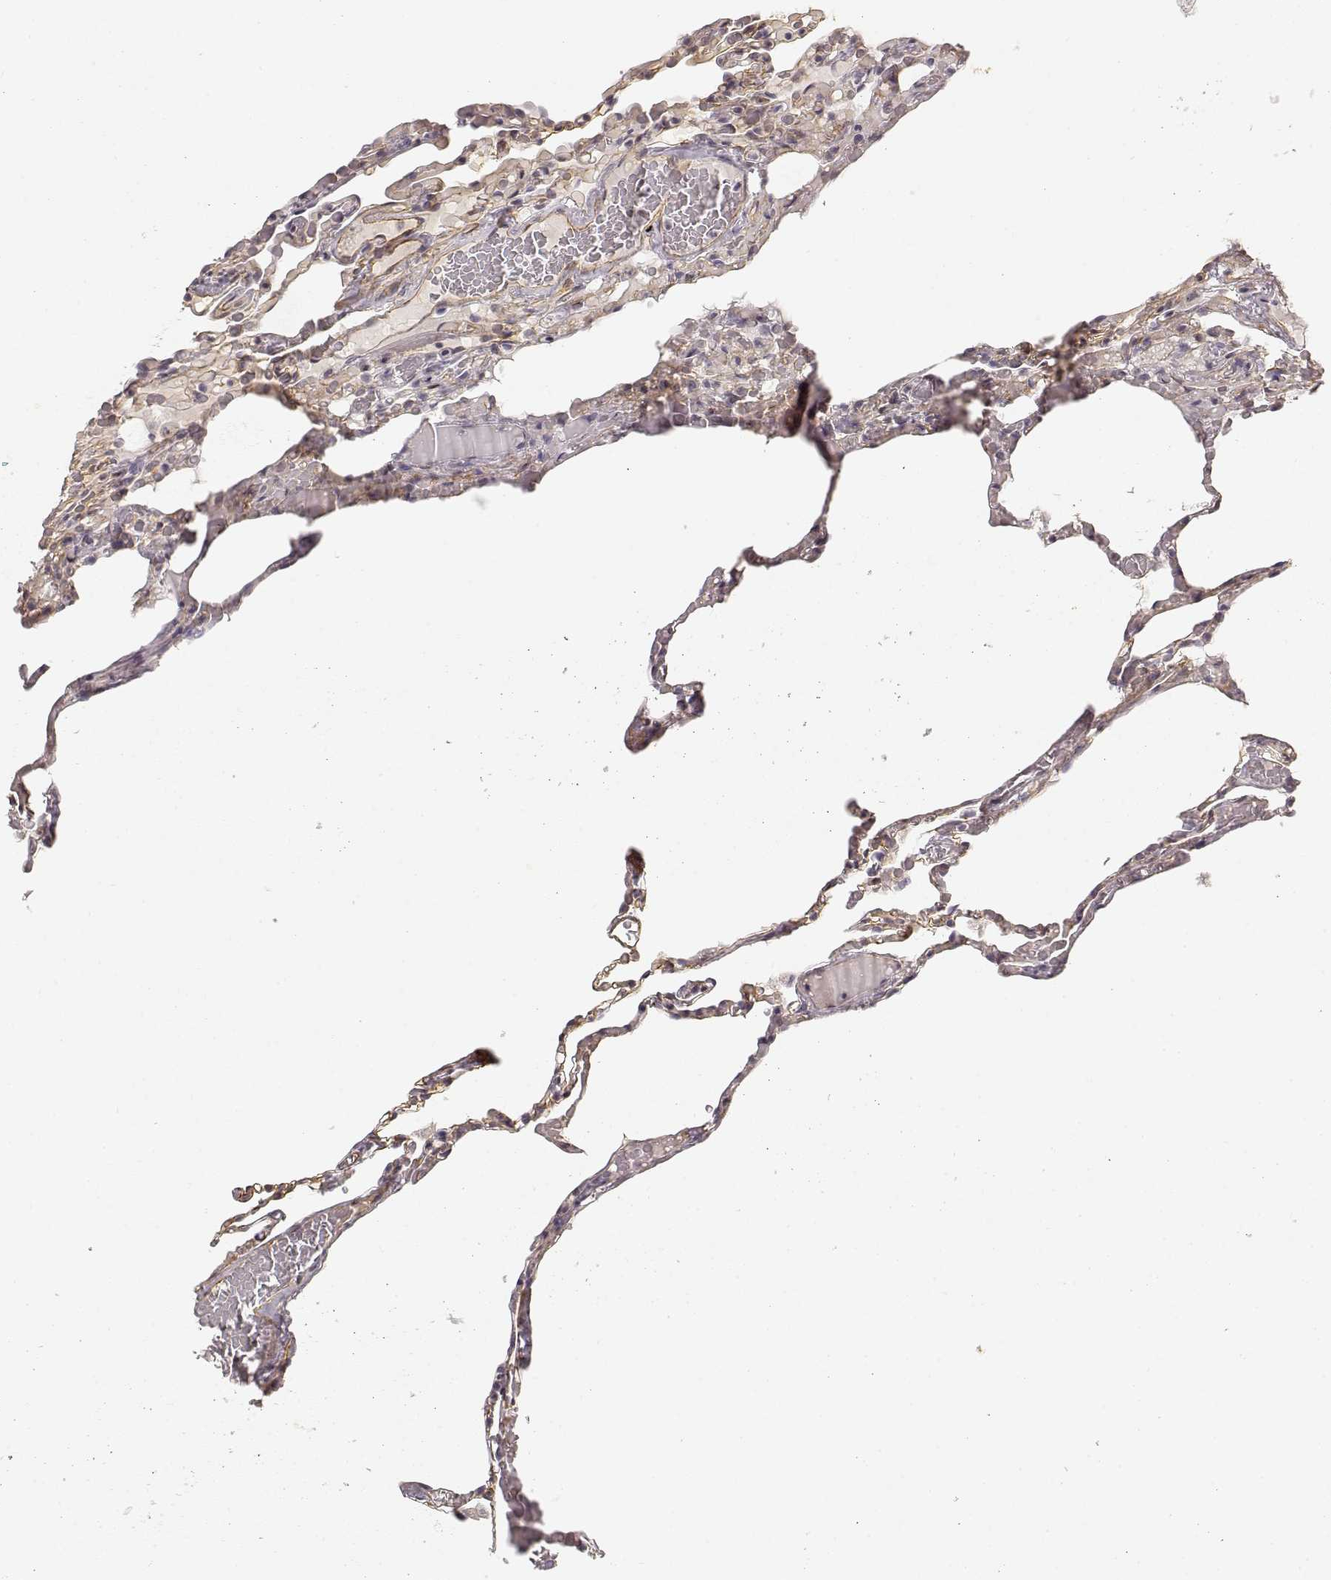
{"staining": {"intensity": "negative", "quantity": "none", "location": "none"}, "tissue": "lung", "cell_type": "Alveolar cells", "image_type": "normal", "snomed": [{"axis": "morphology", "description": "Normal tissue, NOS"}, {"axis": "topography", "description": "Lung"}], "caption": "IHC micrograph of unremarkable lung stained for a protein (brown), which exhibits no staining in alveolar cells.", "gene": "LAMA4", "patient": {"sex": "female", "age": 43}}